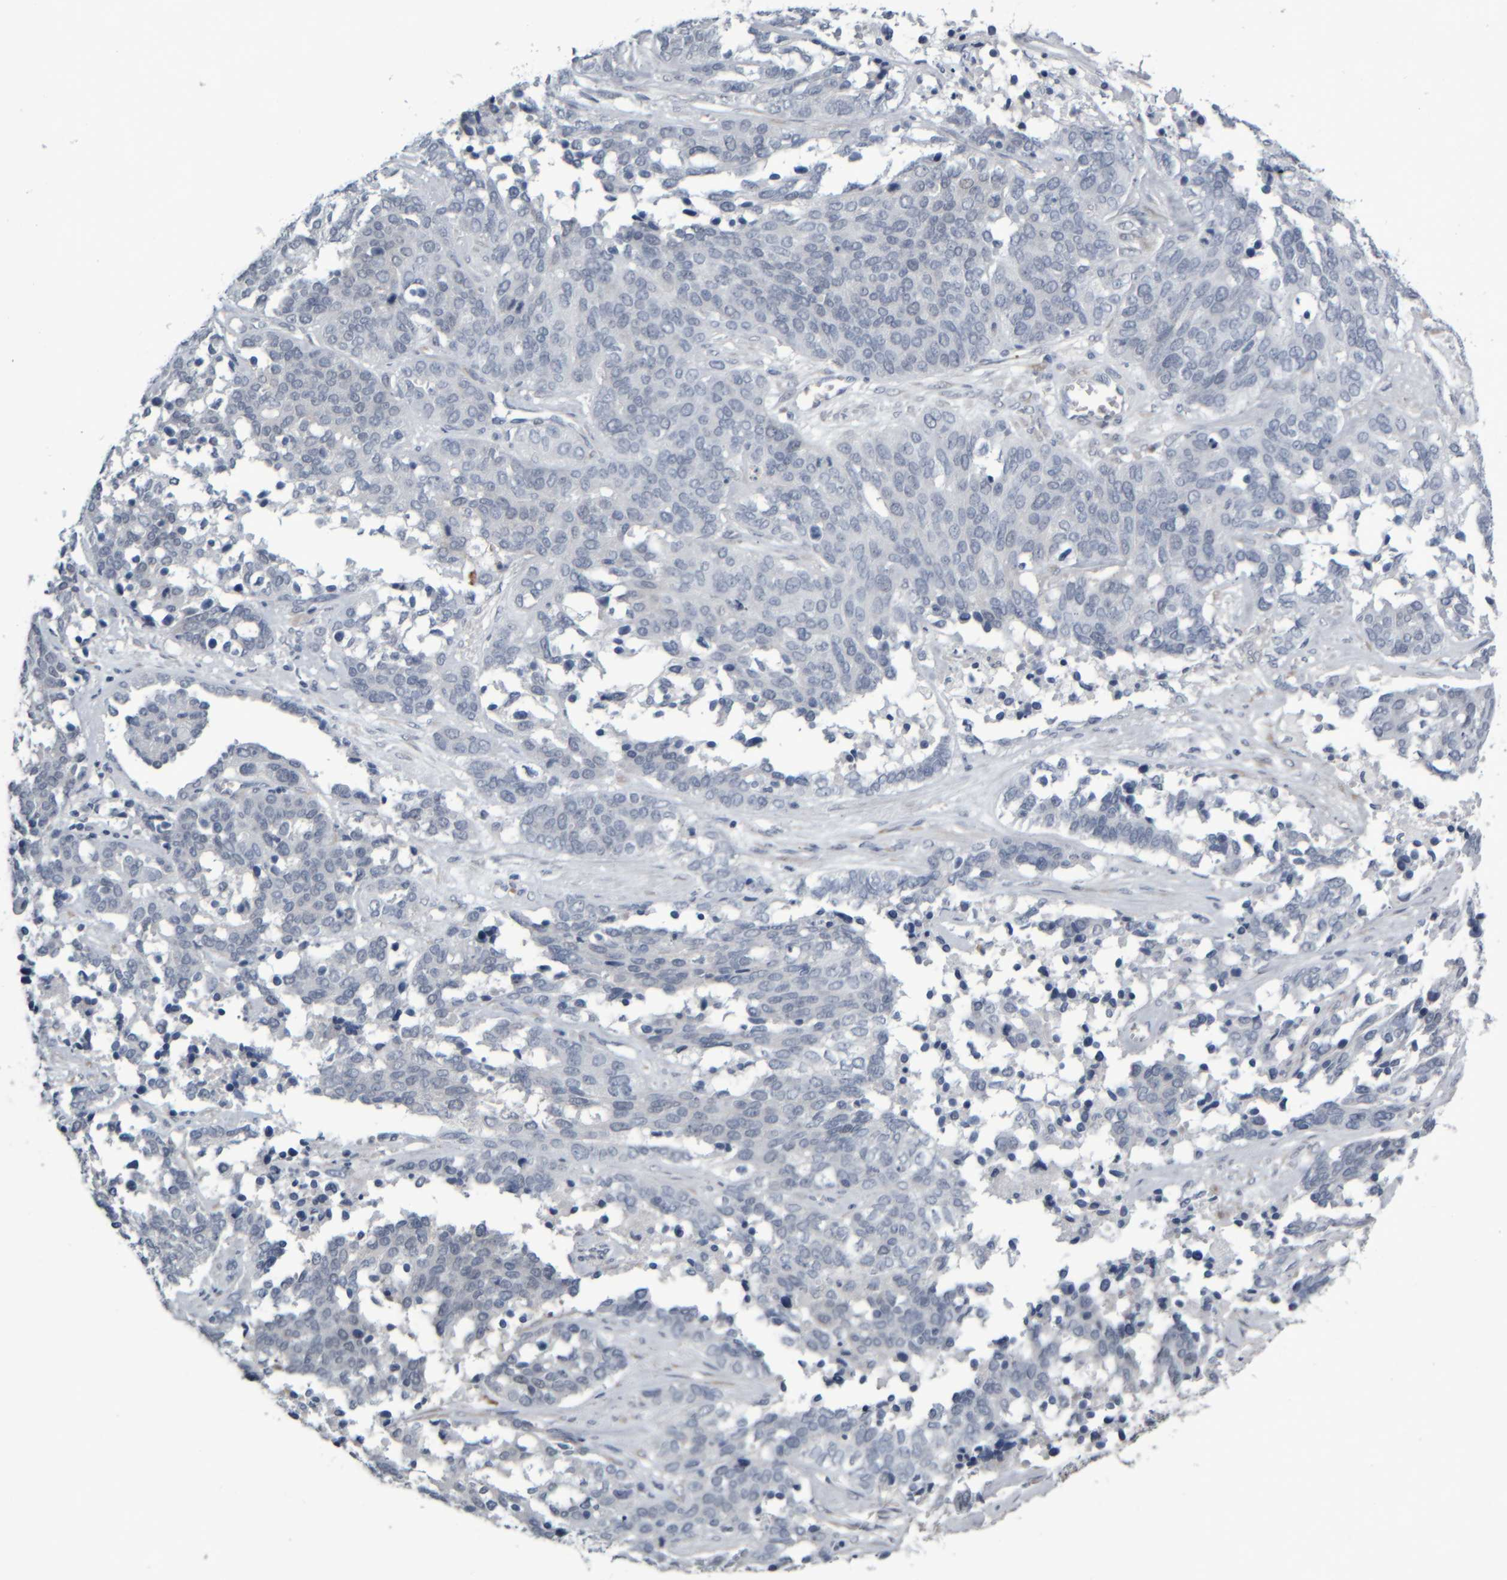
{"staining": {"intensity": "negative", "quantity": "none", "location": "none"}, "tissue": "ovarian cancer", "cell_type": "Tumor cells", "image_type": "cancer", "snomed": [{"axis": "morphology", "description": "Cystadenocarcinoma, serous, NOS"}, {"axis": "topography", "description": "Ovary"}], "caption": "IHC micrograph of neoplastic tissue: human ovarian cancer stained with DAB (3,3'-diaminobenzidine) demonstrates no significant protein staining in tumor cells.", "gene": "COL14A1", "patient": {"sex": "female", "age": 44}}